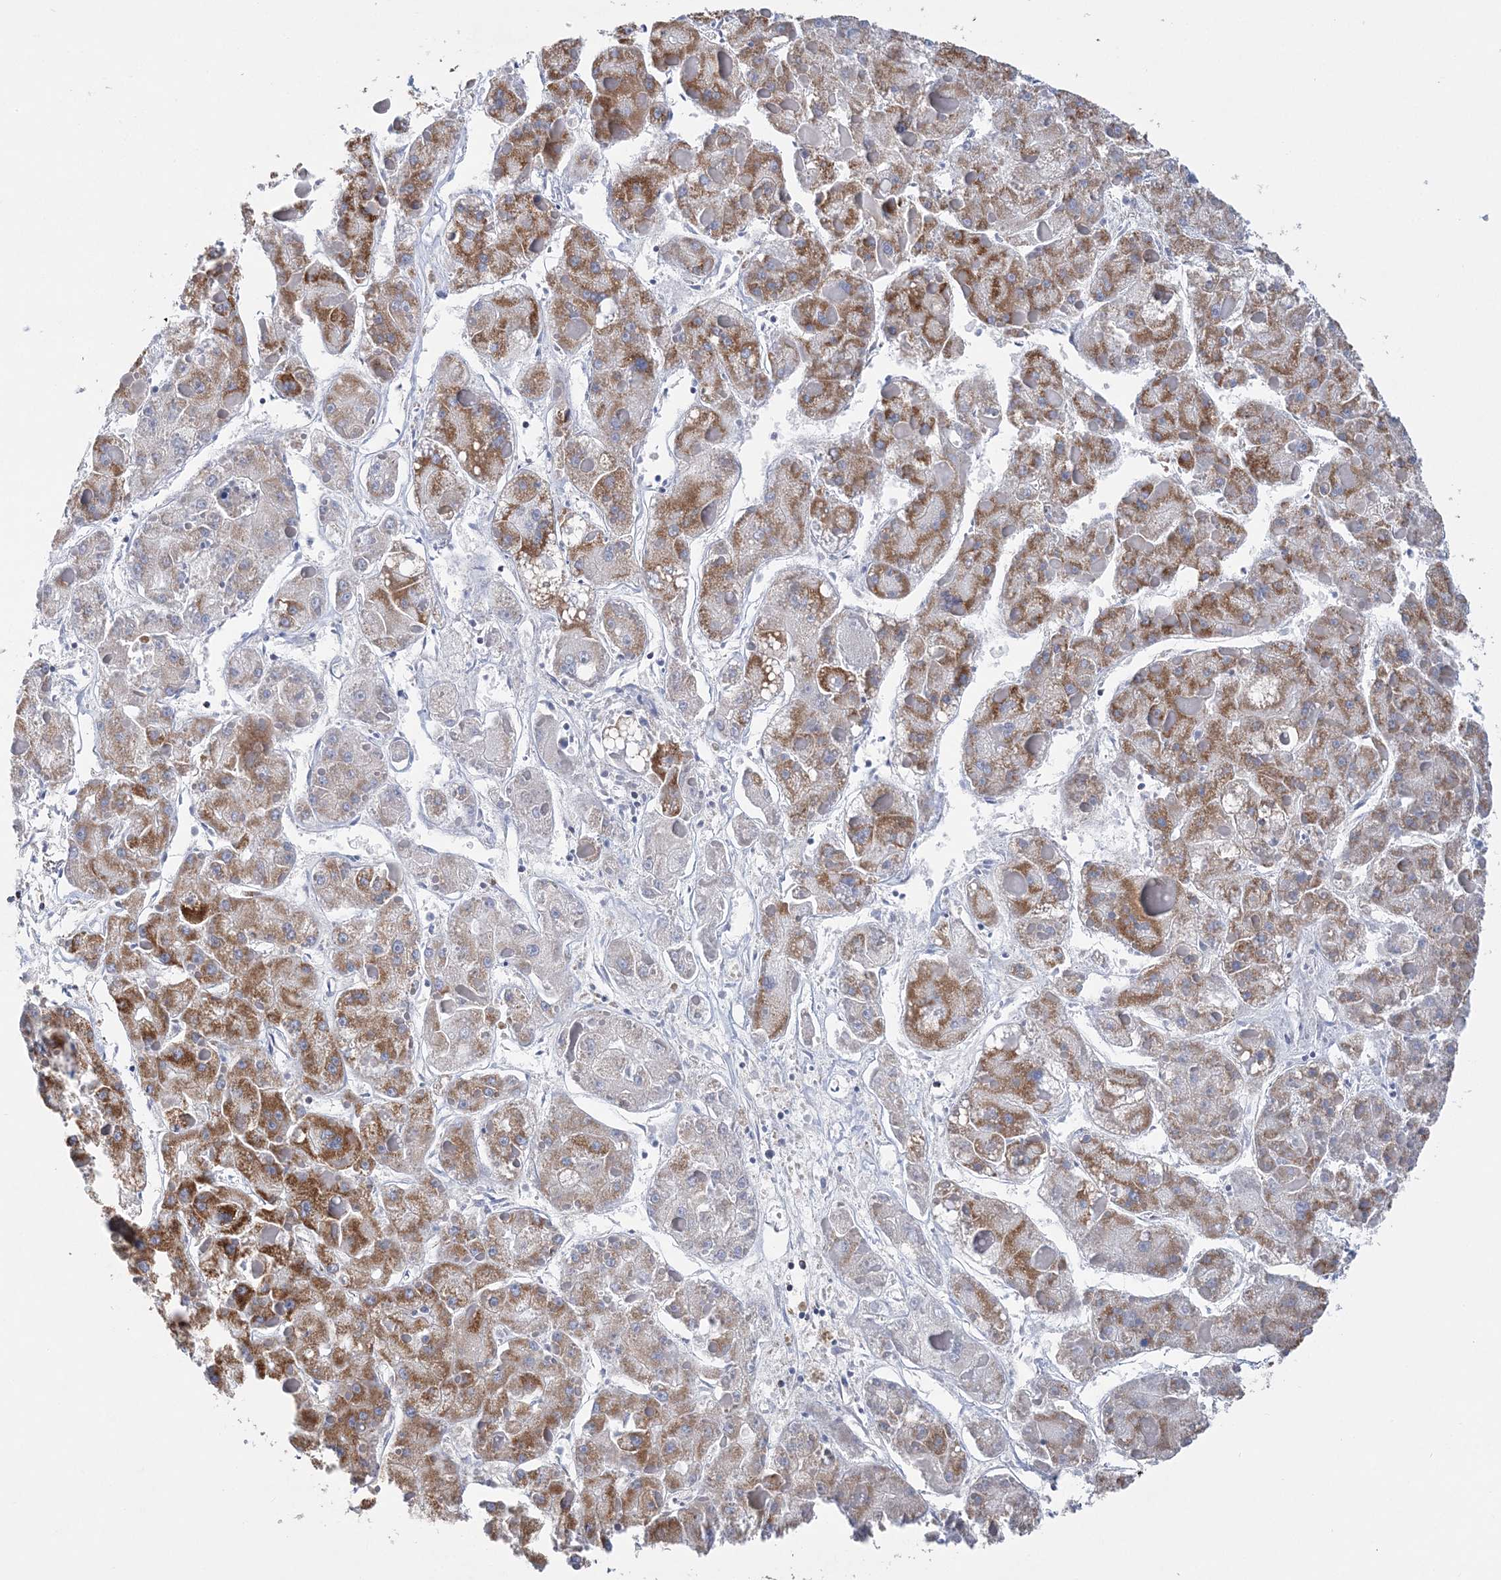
{"staining": {"intensity": "moderate", "quantity": ">75%", "location": "cytoplasmic/membranous"}, "tissue": "liver cancer", "cell_type": "Tumor cells", "image_type": "cancer", "snomed": [{"axis": "morphology", "description": "Carcinoma, Hepatocellular, NOS"}, {"axis": "topography", "description": "Liver"}], "caption": "Tumor cells exhibit medium levels of moderate cytoplasmic/membranous staining in about >75% of cells in human liver cancer (hepatocellular carcinoma). Using DAB (3,3'-diaminobenzidine) (brown) and hematoxylin (blue) stains, captured at high magnification using brightfield microscopy.", "gene": "TTC32", "patient": {"sex": "female", "age": 73}}